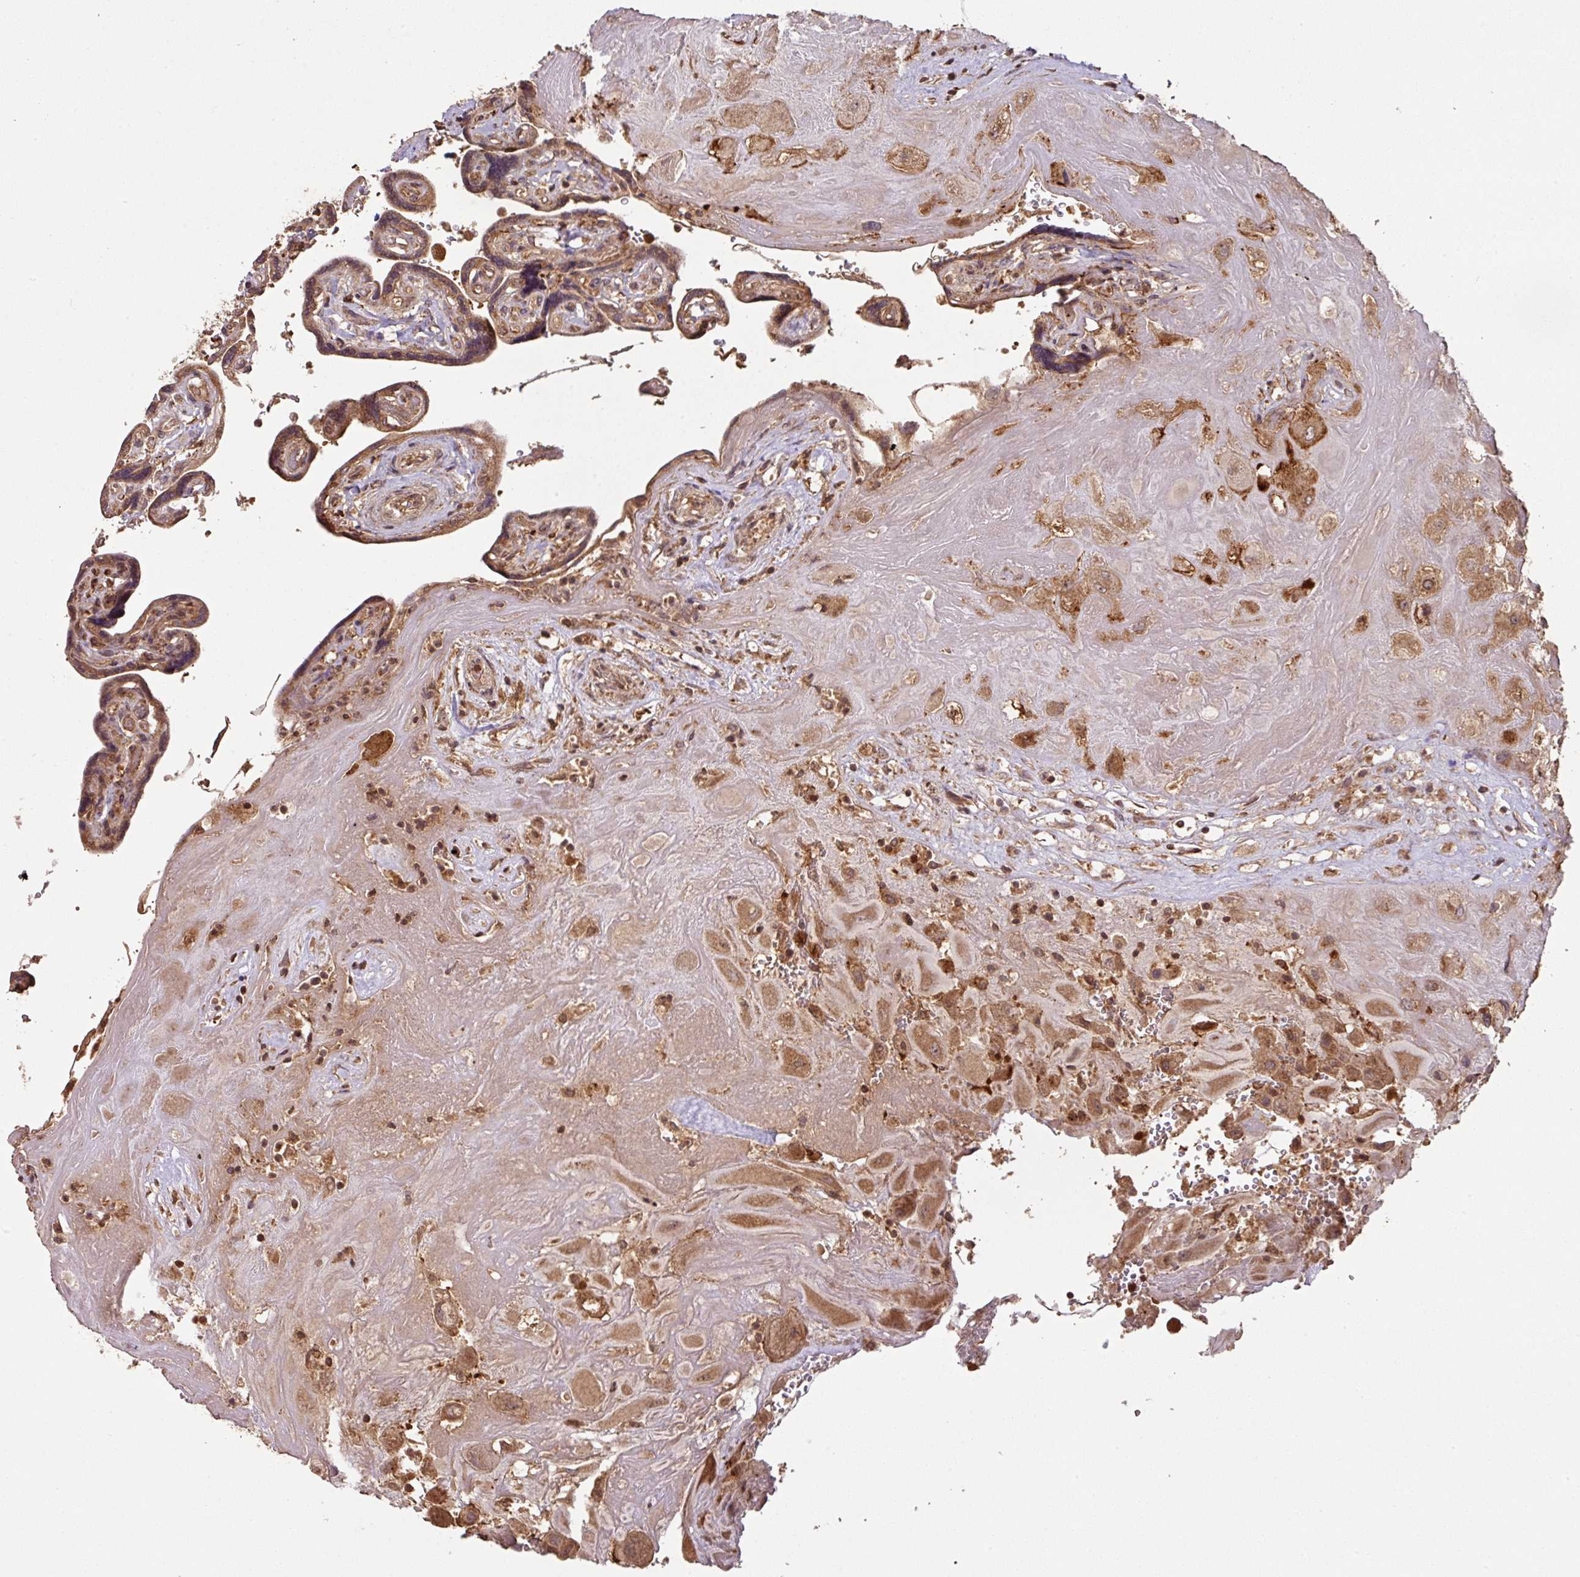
{"staining": {"intensity": "moderate", "quantity": ">75%", "location": "cytoplasmic/membranous"}, "tissue": "placenta", "cell_type": "Decidual cells", "image_type": "normal", "snomed": [{"axis": "morphology", "description": "Normal tissue, NOS"}, {"axis": "topography", "description": "Placenta"}], "caption": "Benign placenta was stained to show a protein in brown. There is medium levels of moderate cytoplasmic/membranous positivity in about >75% of decidual cells. Nuclei are stained in blue.", "gene": "MRRF", "patient": {"sex": "female", "age": 32}}